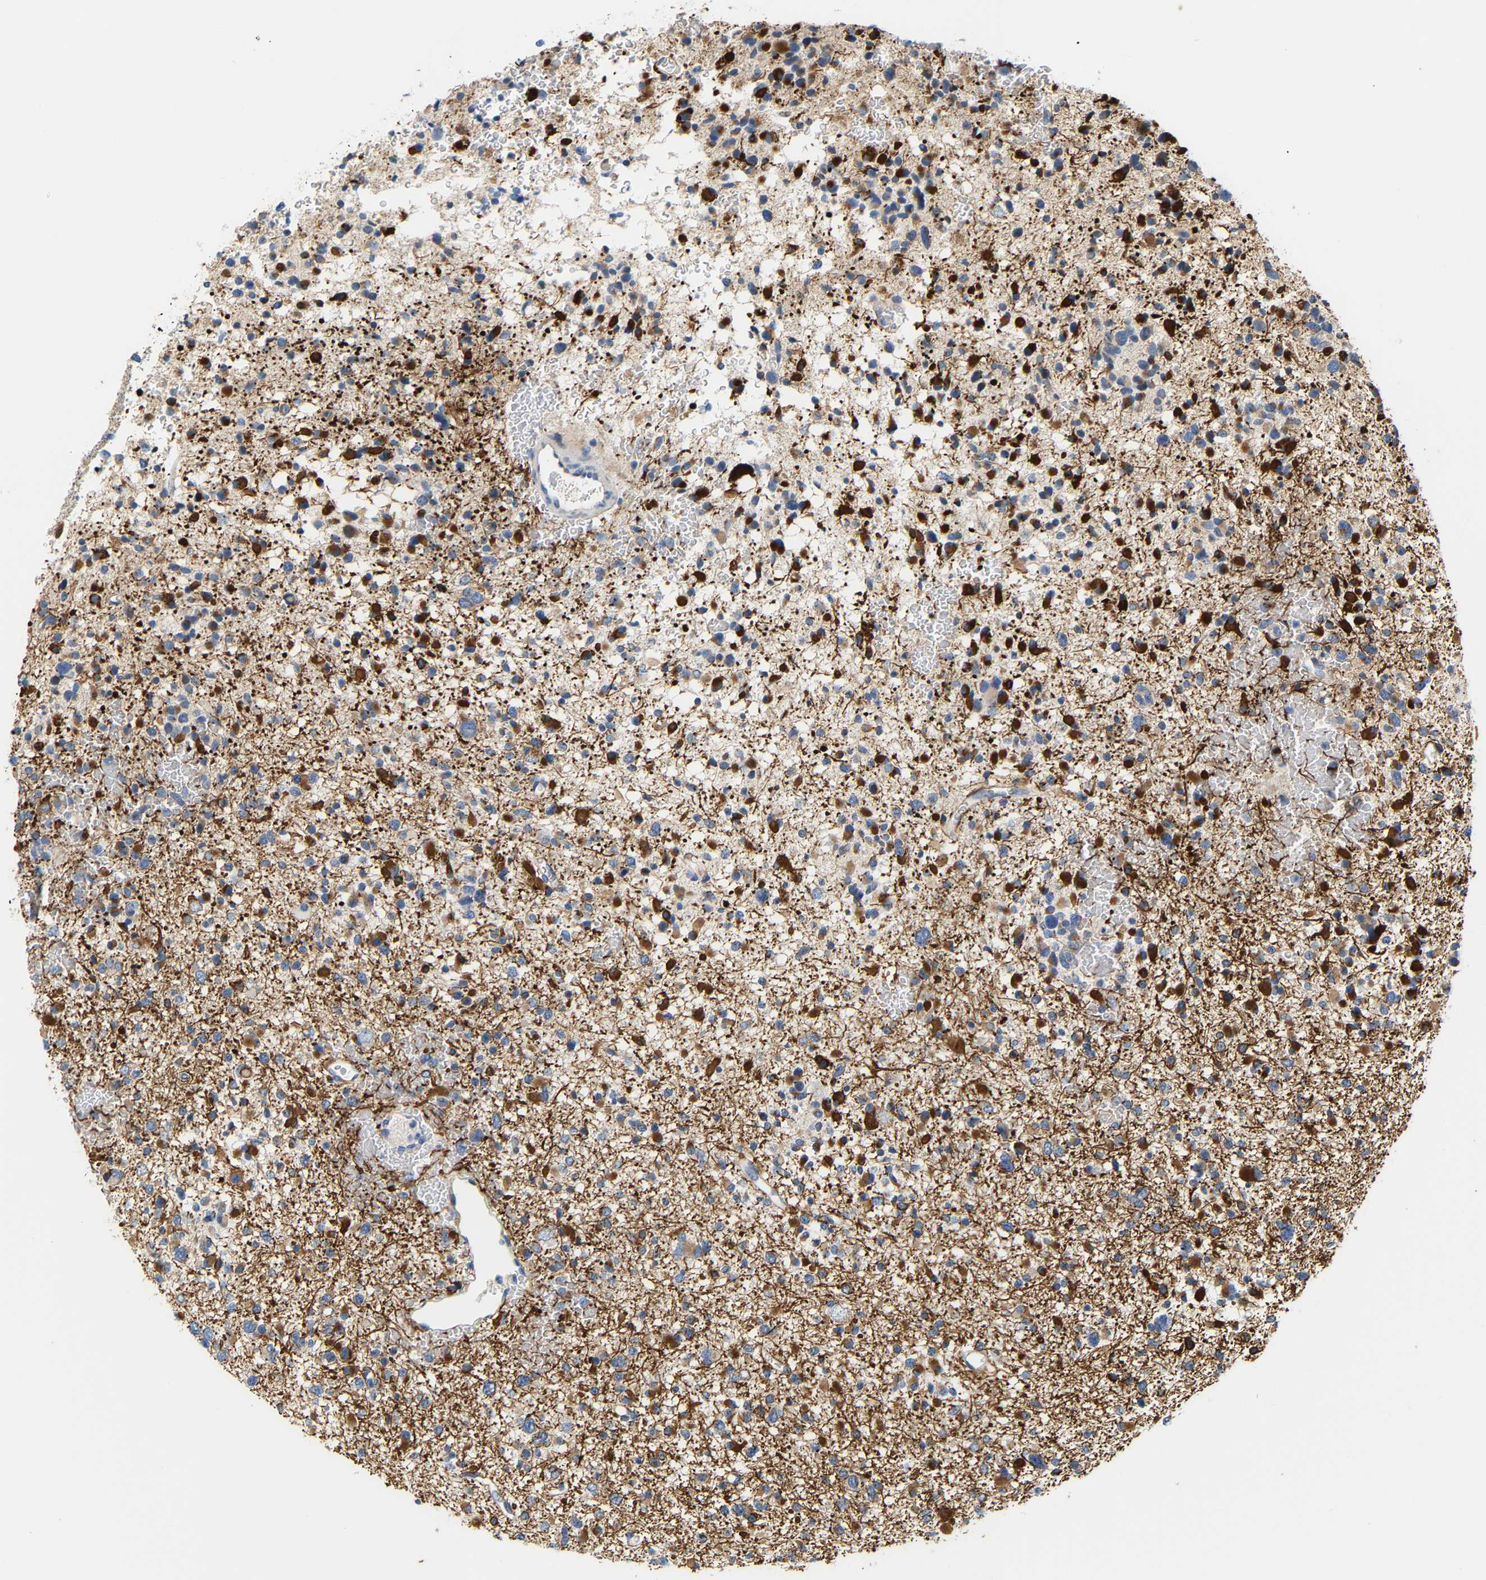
{"staining": {"intensity": "strong", "quantity": "25%-75%", "location": "cytoplasmic/membranous"}, "tissue": "glioma", "cell_type": "Tumor cells", "image_type": "cancer", "snomed": [{"axis": "morphology", "description": "Glioma, malignant, Low grade"}, {"axis": "topography", "description": "Brain"}], "caption": "A high-resolution photomicrograph shows IHC staining of malignant low-grade glioma, which shows strong cytoplasmic/membranous positivity in approximately 25%-75% of tumor cells. Nuclei are stained in blue.", "gene": "TMEM168", "patient": {"sex": "female", "age": 22}}